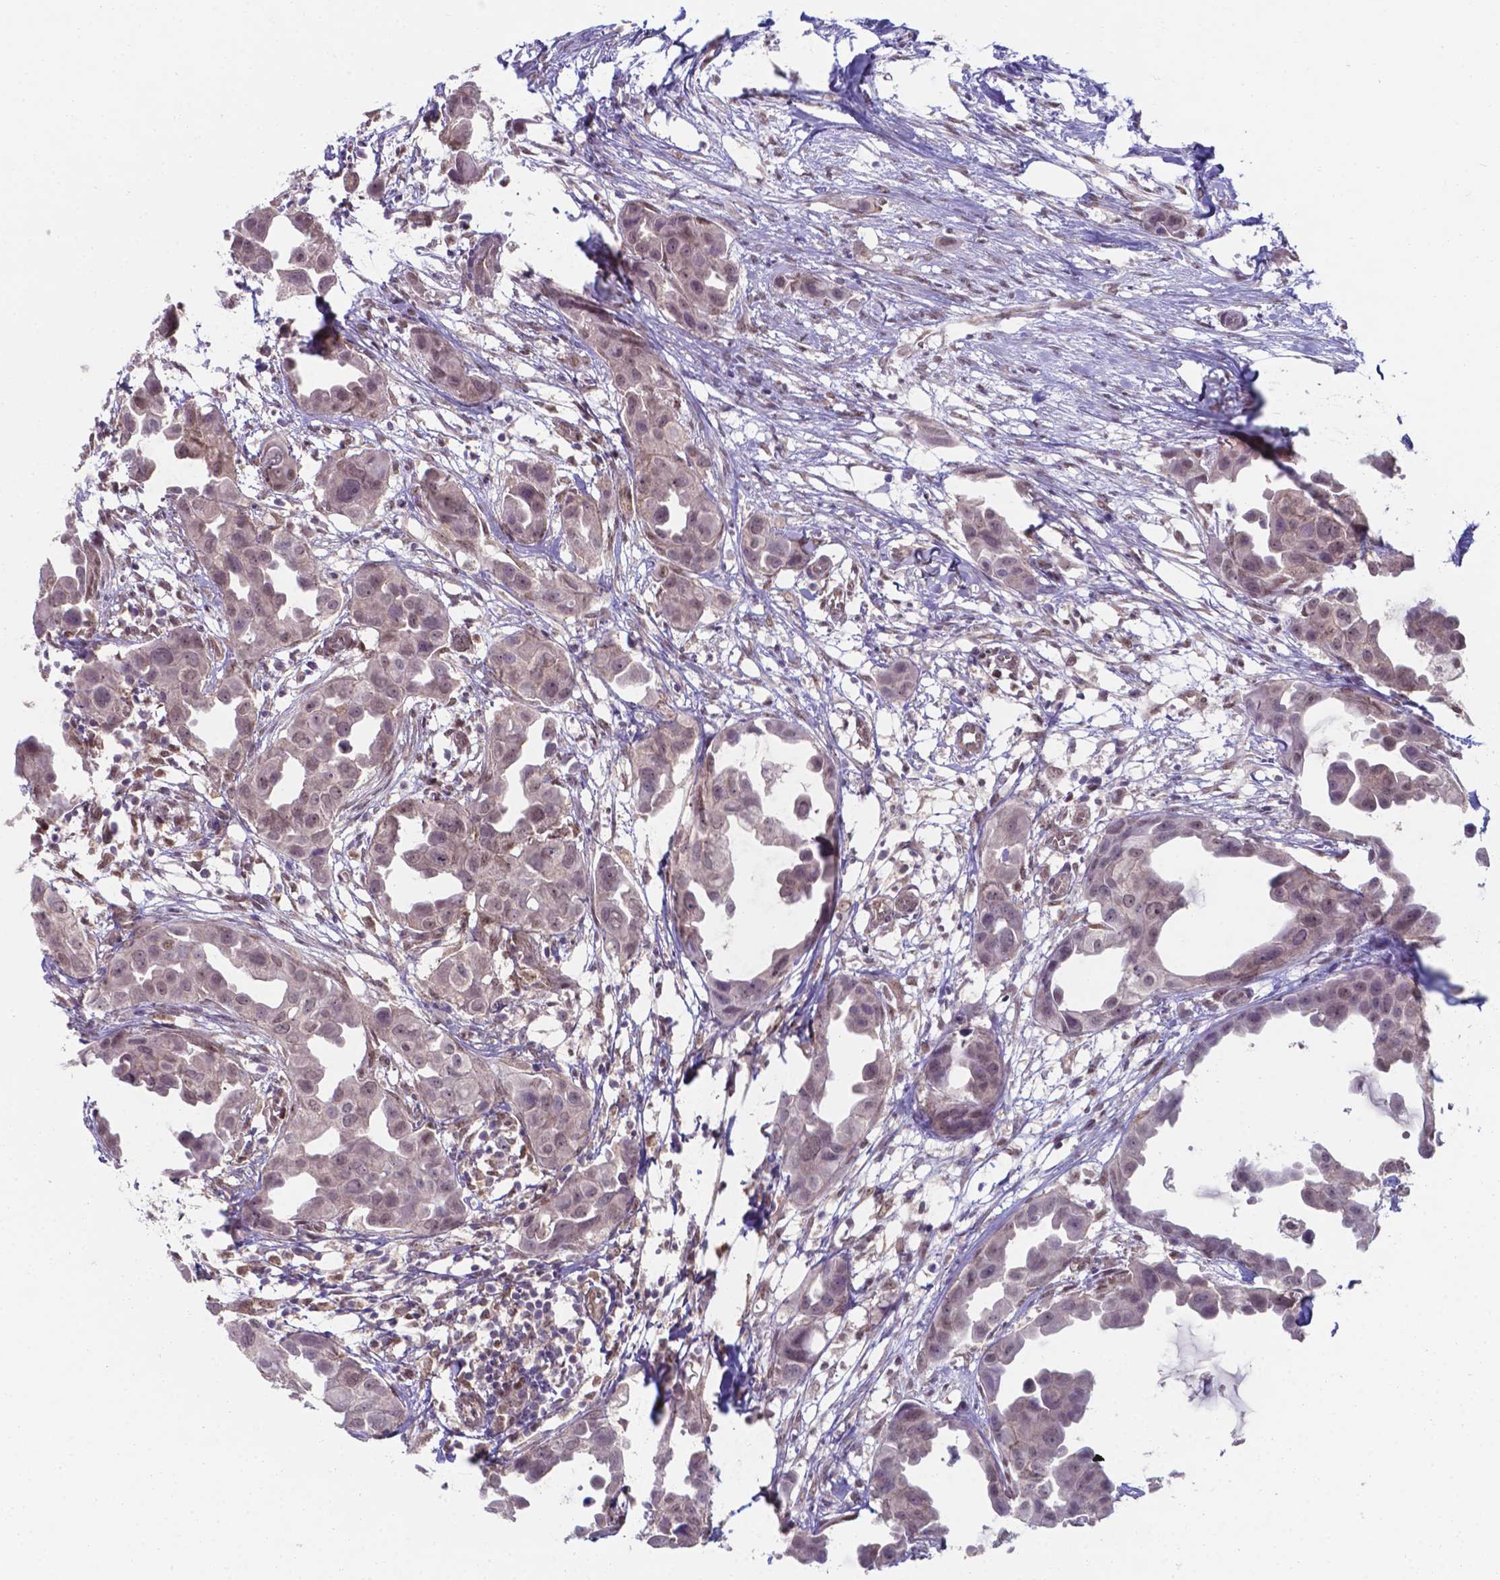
{"staining": {"intensity": "weak", "quantity": "25%-75%", "location": "nuclear"}, "tissue": "breast cancer", "cell_type": "Tumor cells", "image_type": "cancer", "snomed": [{"axis": "morphology", "description": "Duct carcinoma"}, {"axis": "topography", "description": "Breast"}], "caption": "A brown stain shows weak nuclear expression of a protein in human breast cancer tumor cells. The staining was performed using DAB (3,3'-diaminobenzidine) to visualize the protein expression in brown, while the nuclei were stained in blue with hematoxylin (Magnification: 20x).", "gene": "UBE2E2", "patient": {"sex": "female", "age": 38}}